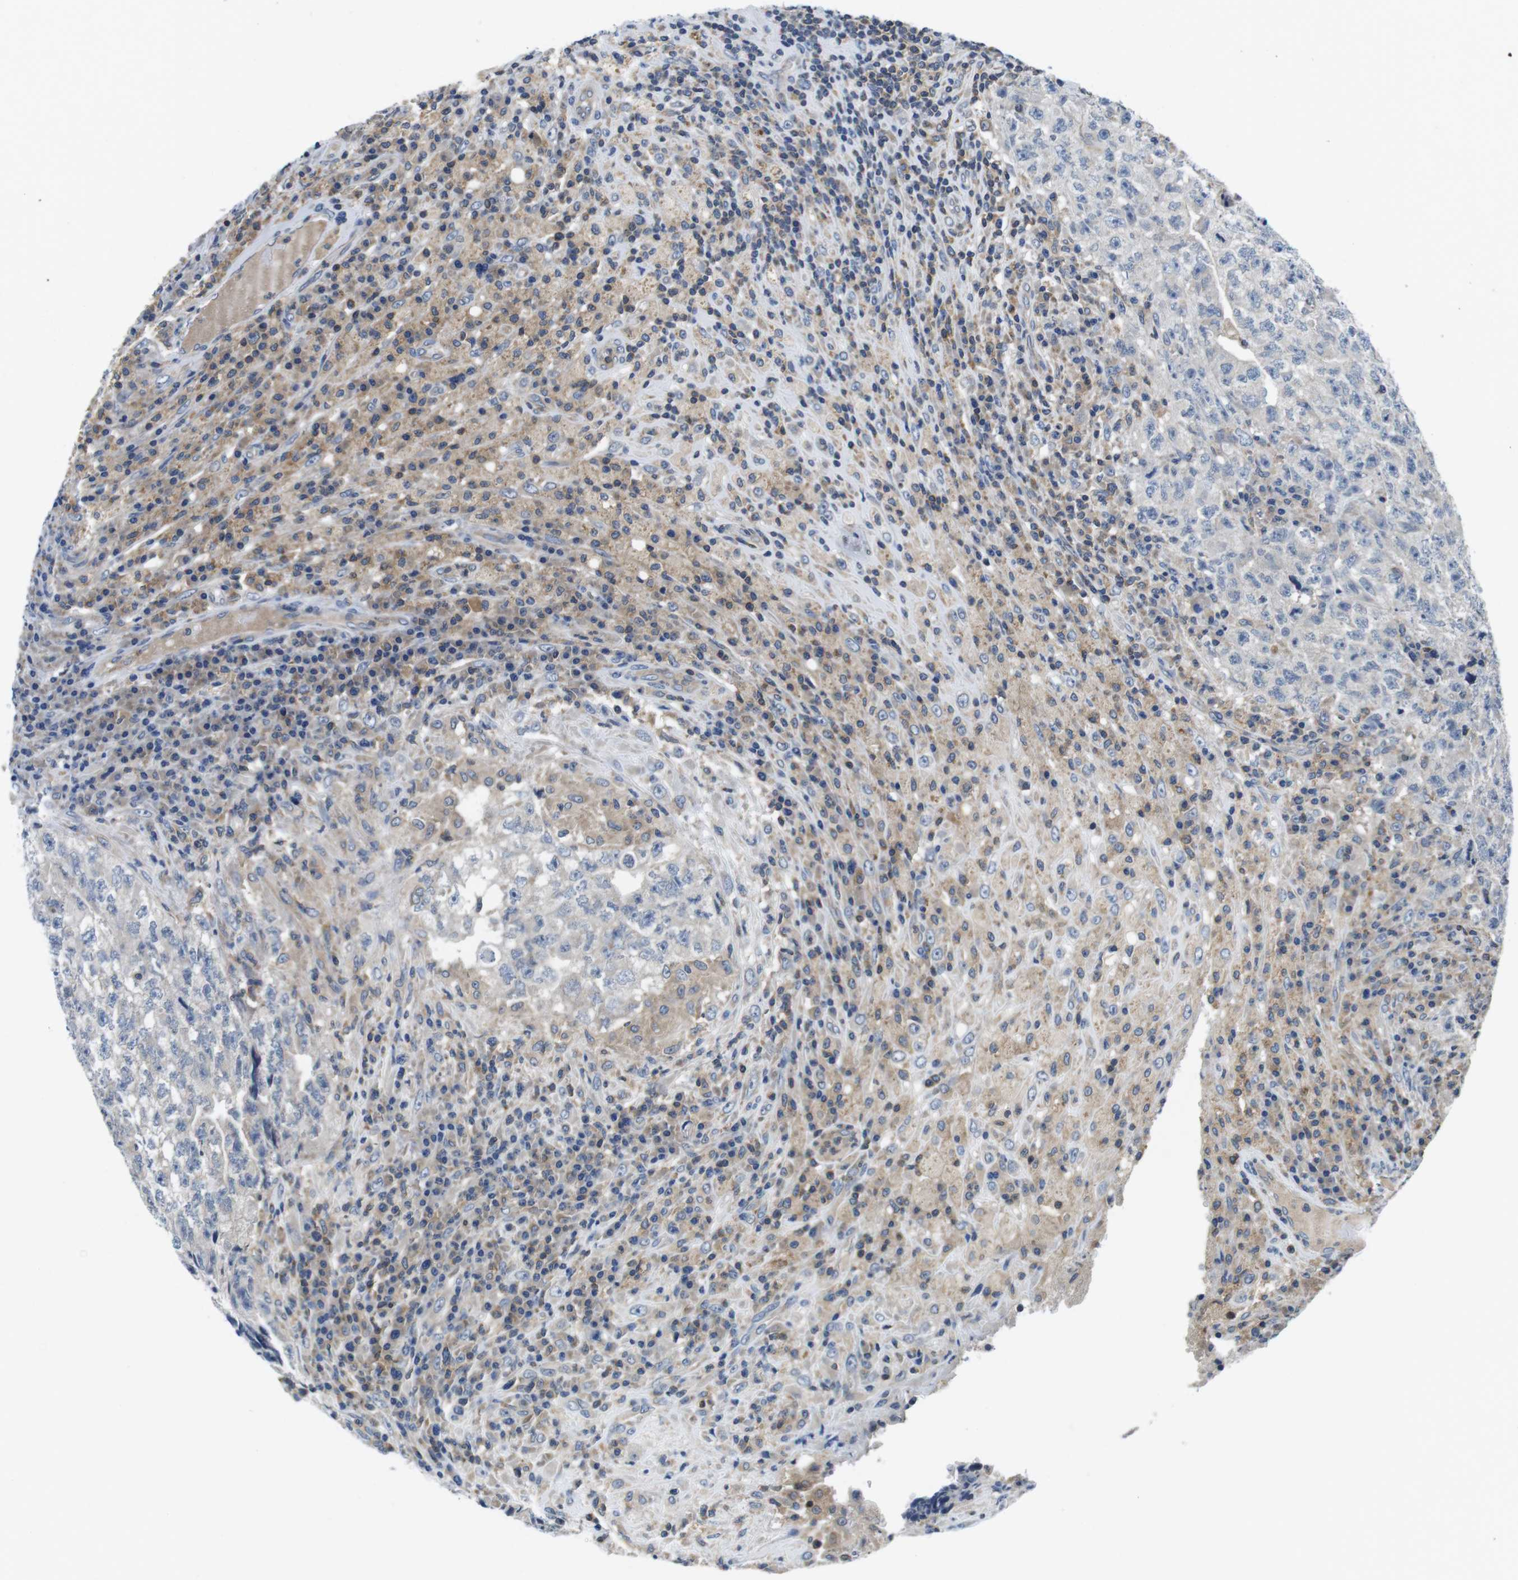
{"staining": {"intensity": "negative", "quantity": "none", "location": "none"}, "tissue": "testis cancer", "cell_type": "Tumor cells", "image_type": "cancer", "snomed": [{"axis": "morphology", "description": "Necrosis, NOS"}, {"axis": "morphology", "description": "Carcinoma, Embryonal, NOS"}, {"axis": "topography", "description": "Testis"}], "caption": "The micrograph reveals no staining of tumor cells in testis embryonal carcinoma.", "gene": "PIK3CD", "patient": {"sex": "male", "age": 19}}